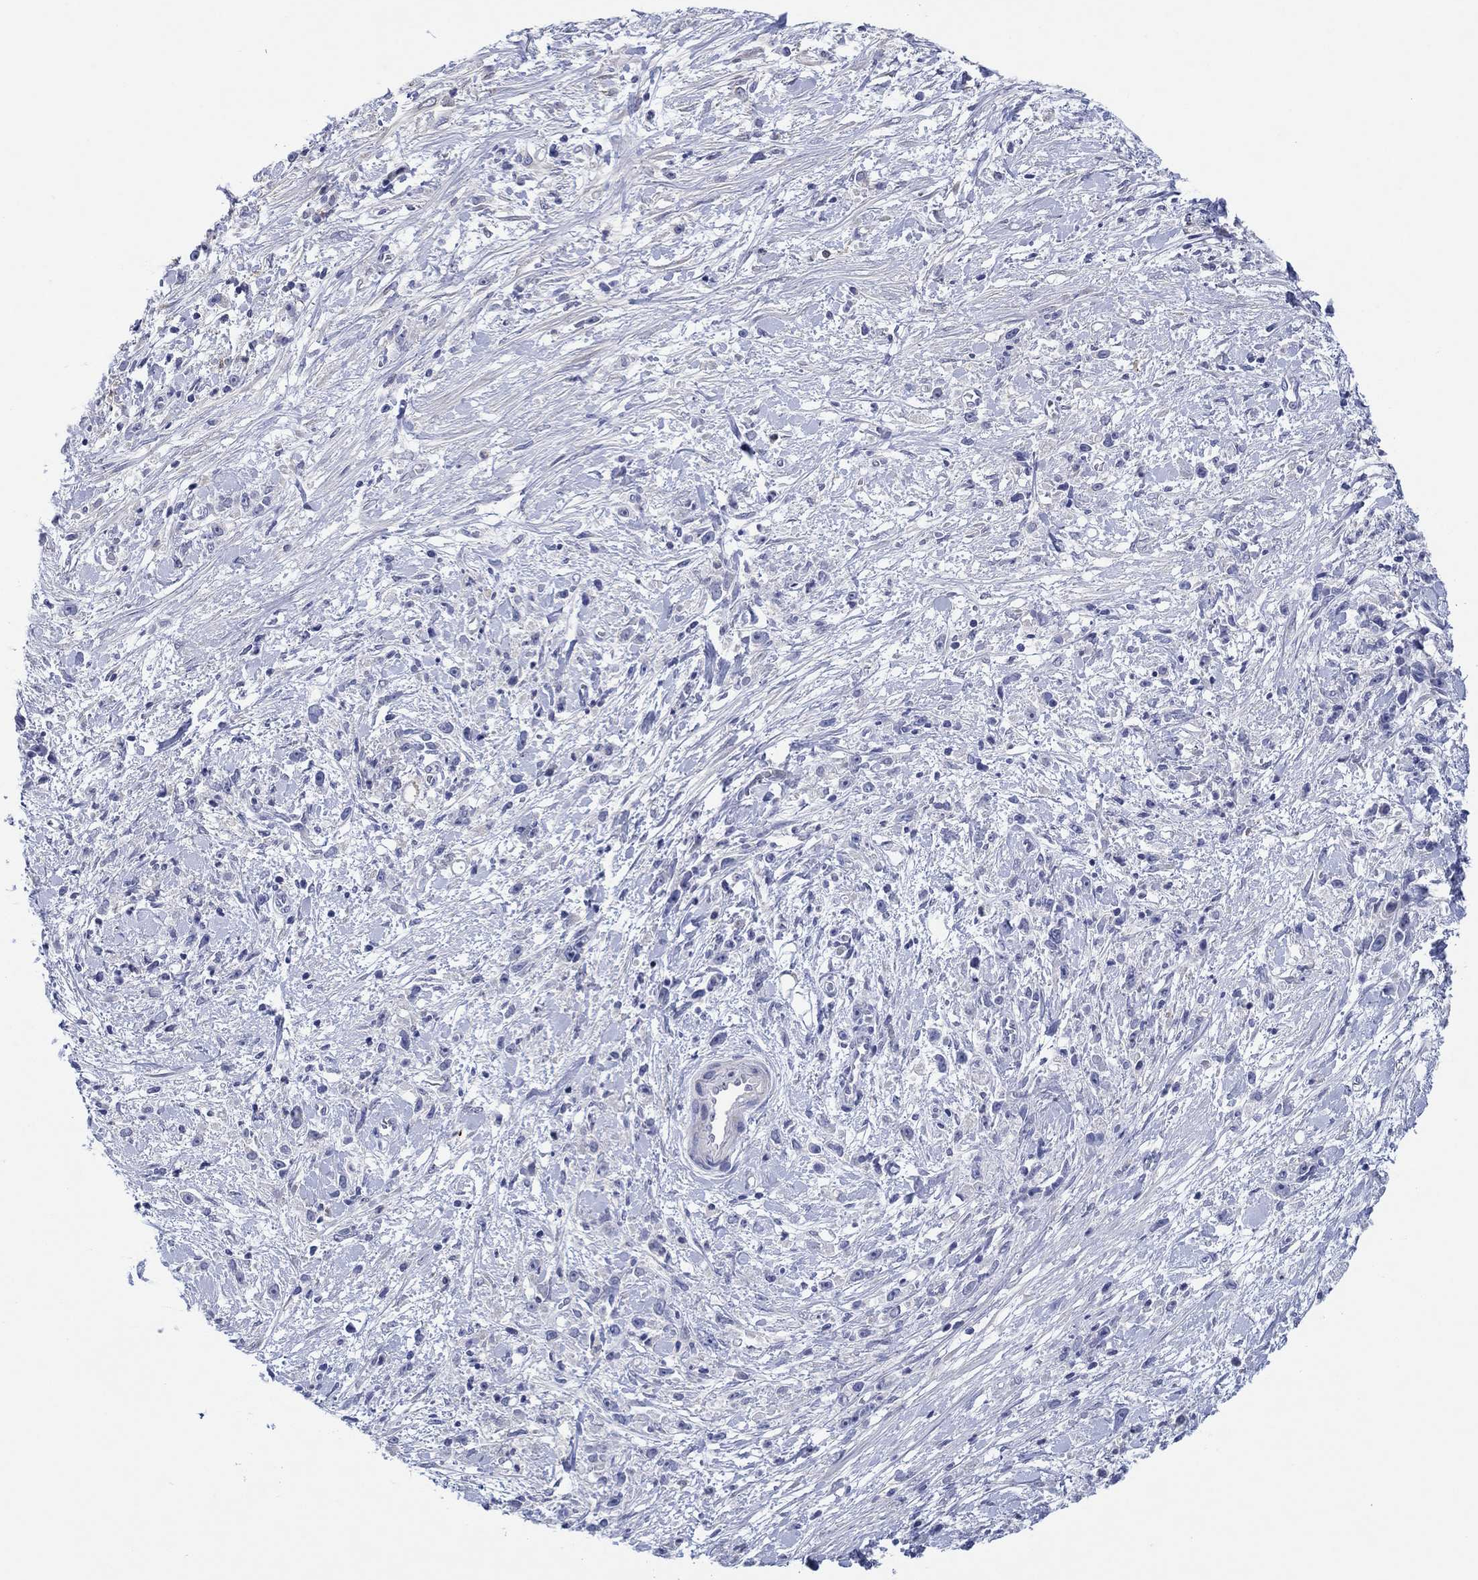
{"staining": {"intensity": "negative", "quantity": "none", "location": "none"}, "tissue": "stomach cancer", "cell_type": "Tumor cells", "image_type": "cancer", "snomed": [{"axis": "morphology", "description": "Adenocarcinoma, NOS"}, {"axis": "topography", "description": "Stomach"}], "caption": "Tumor cells show no significant protein staining in stomach cancer.", "gene": "HDC", "patient": {"sex": "female", "age": 59}}